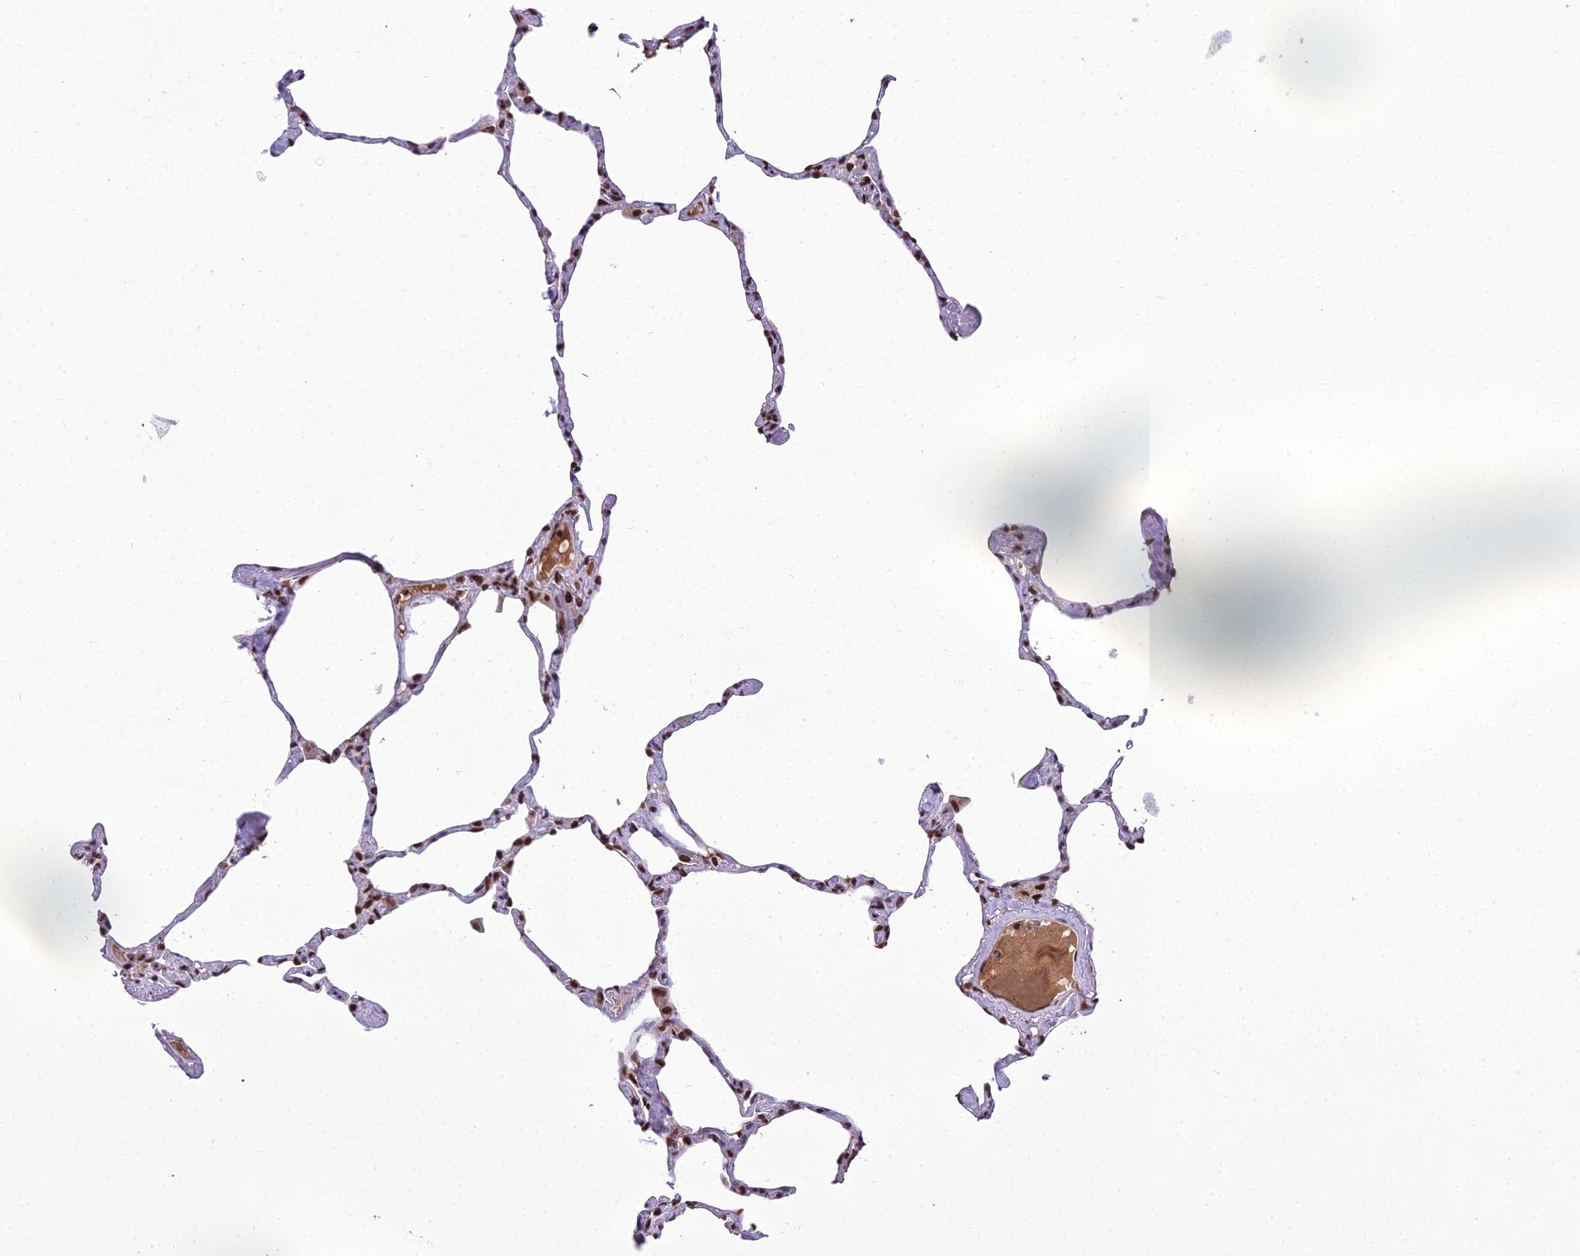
{"staining": {"intensity": "moderate", "quantity": ">75%", "location": "nuclear"}, "tissue": "lung", "cell_type": "Alveolar cells", "image_type": "normal", "snomed": [{"axis": "morphology", "description": "Normal tissue, NOS"}, {"axis": "topography", "description": "Lung"}], "caption": "A histopathology image of human lung stained for a protein exhibits moderate nuclear brown staining in alveolar cells.", "gene": "SH3RF3", "patient": {"sex": "male", "age": 65}}